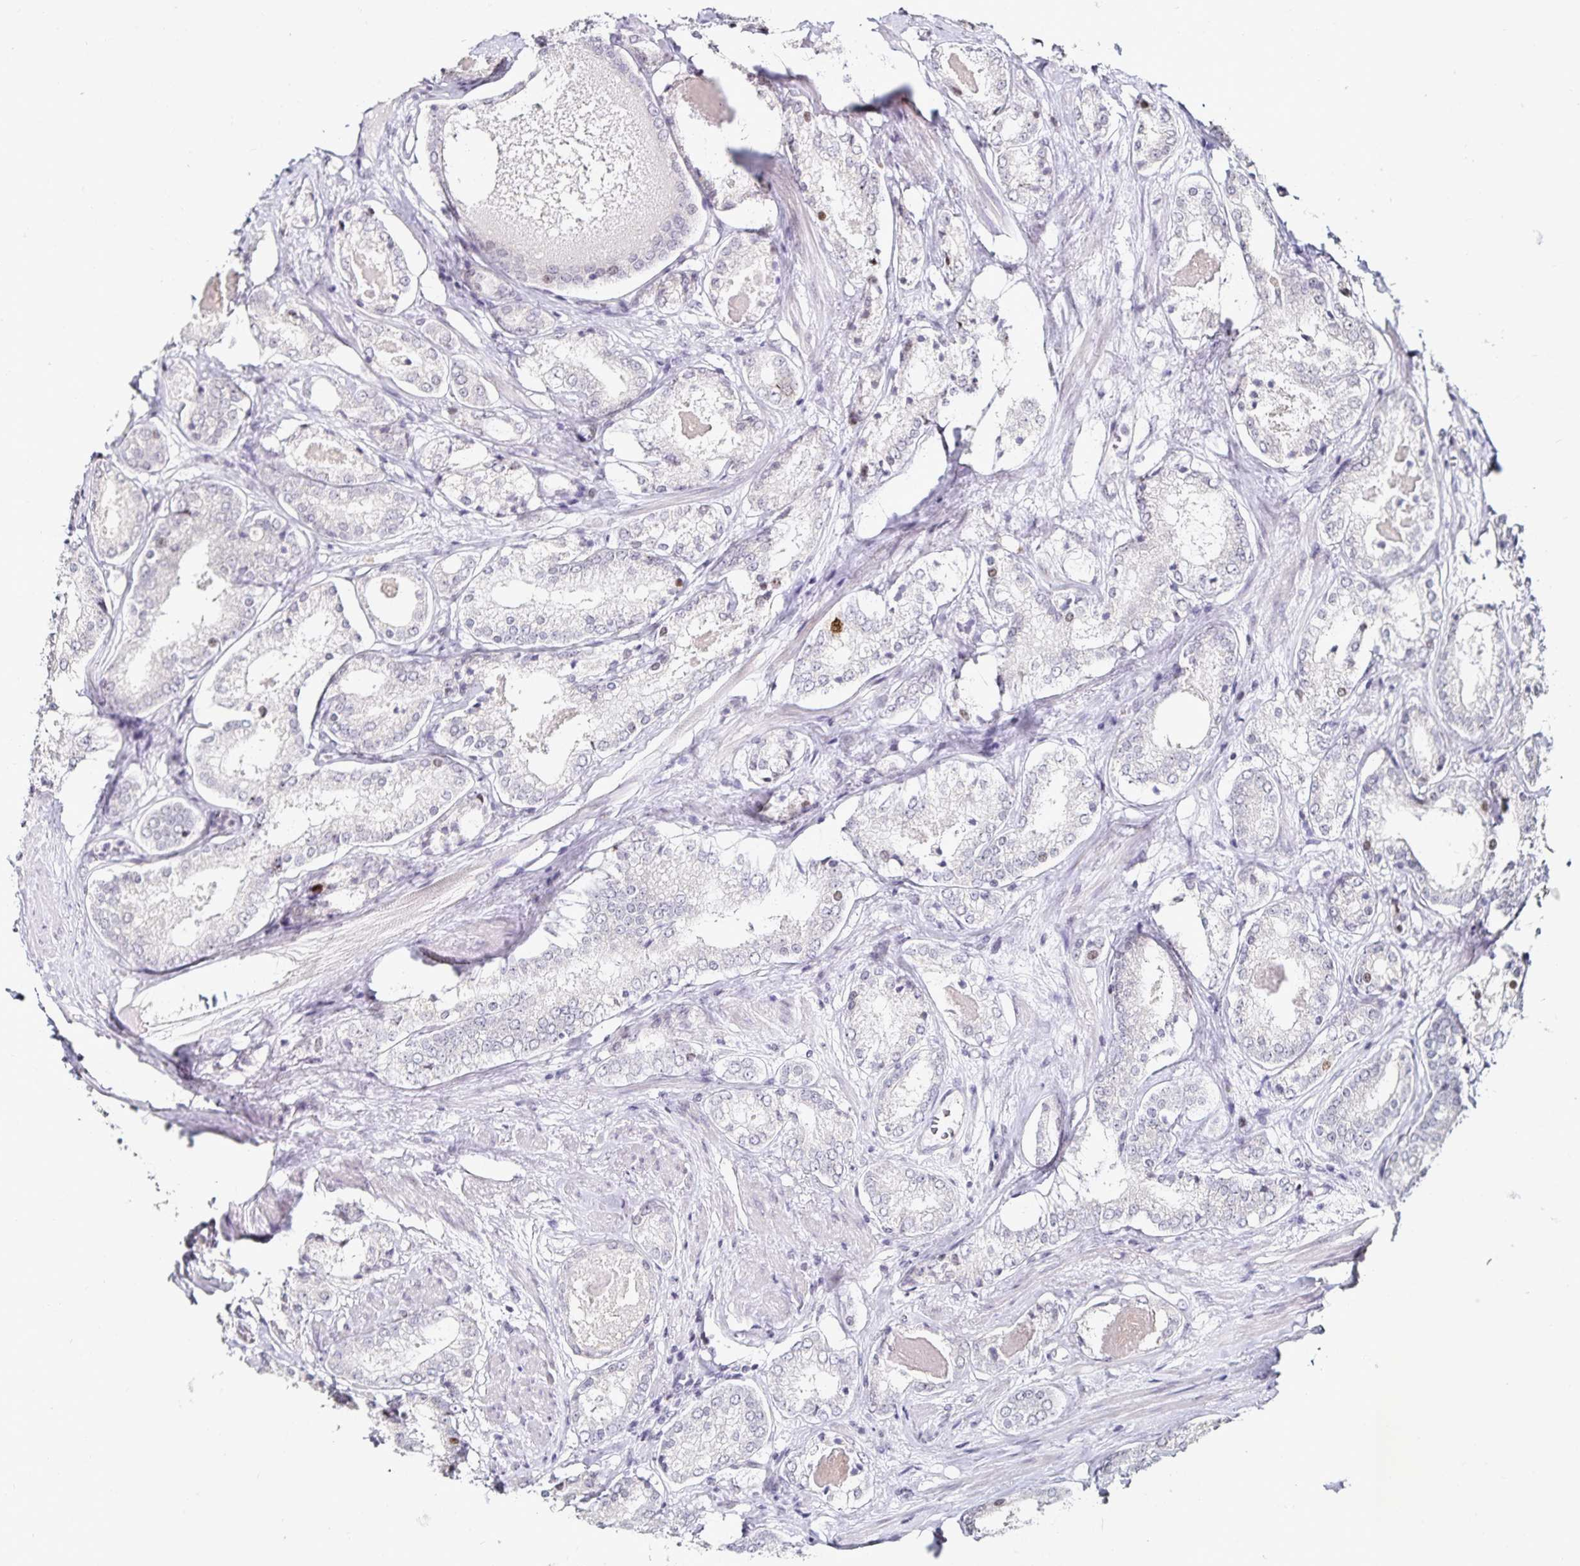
{"staining": {"intensity": "negative", "quantity": "none", "location": "none"}, "tissue": "prostate cancer", "cell_type": "Tumor cells", "image_type": "cancer", "snomed": [{"axis": "morphology", "description": "Adenocarcinoma, NOS"}, {"axis": "morphology", "description": "Adenocarcinoma, Low grade"}, {"axis": "topography", "description": "Prostate"}], "caption": "Protein analysis of prostate cancer (low-grade adenocarcinoma) displays no significant staining in tumor cells.", "gene": "ANLN", "patient": {"sex": "male", "age": 68}}